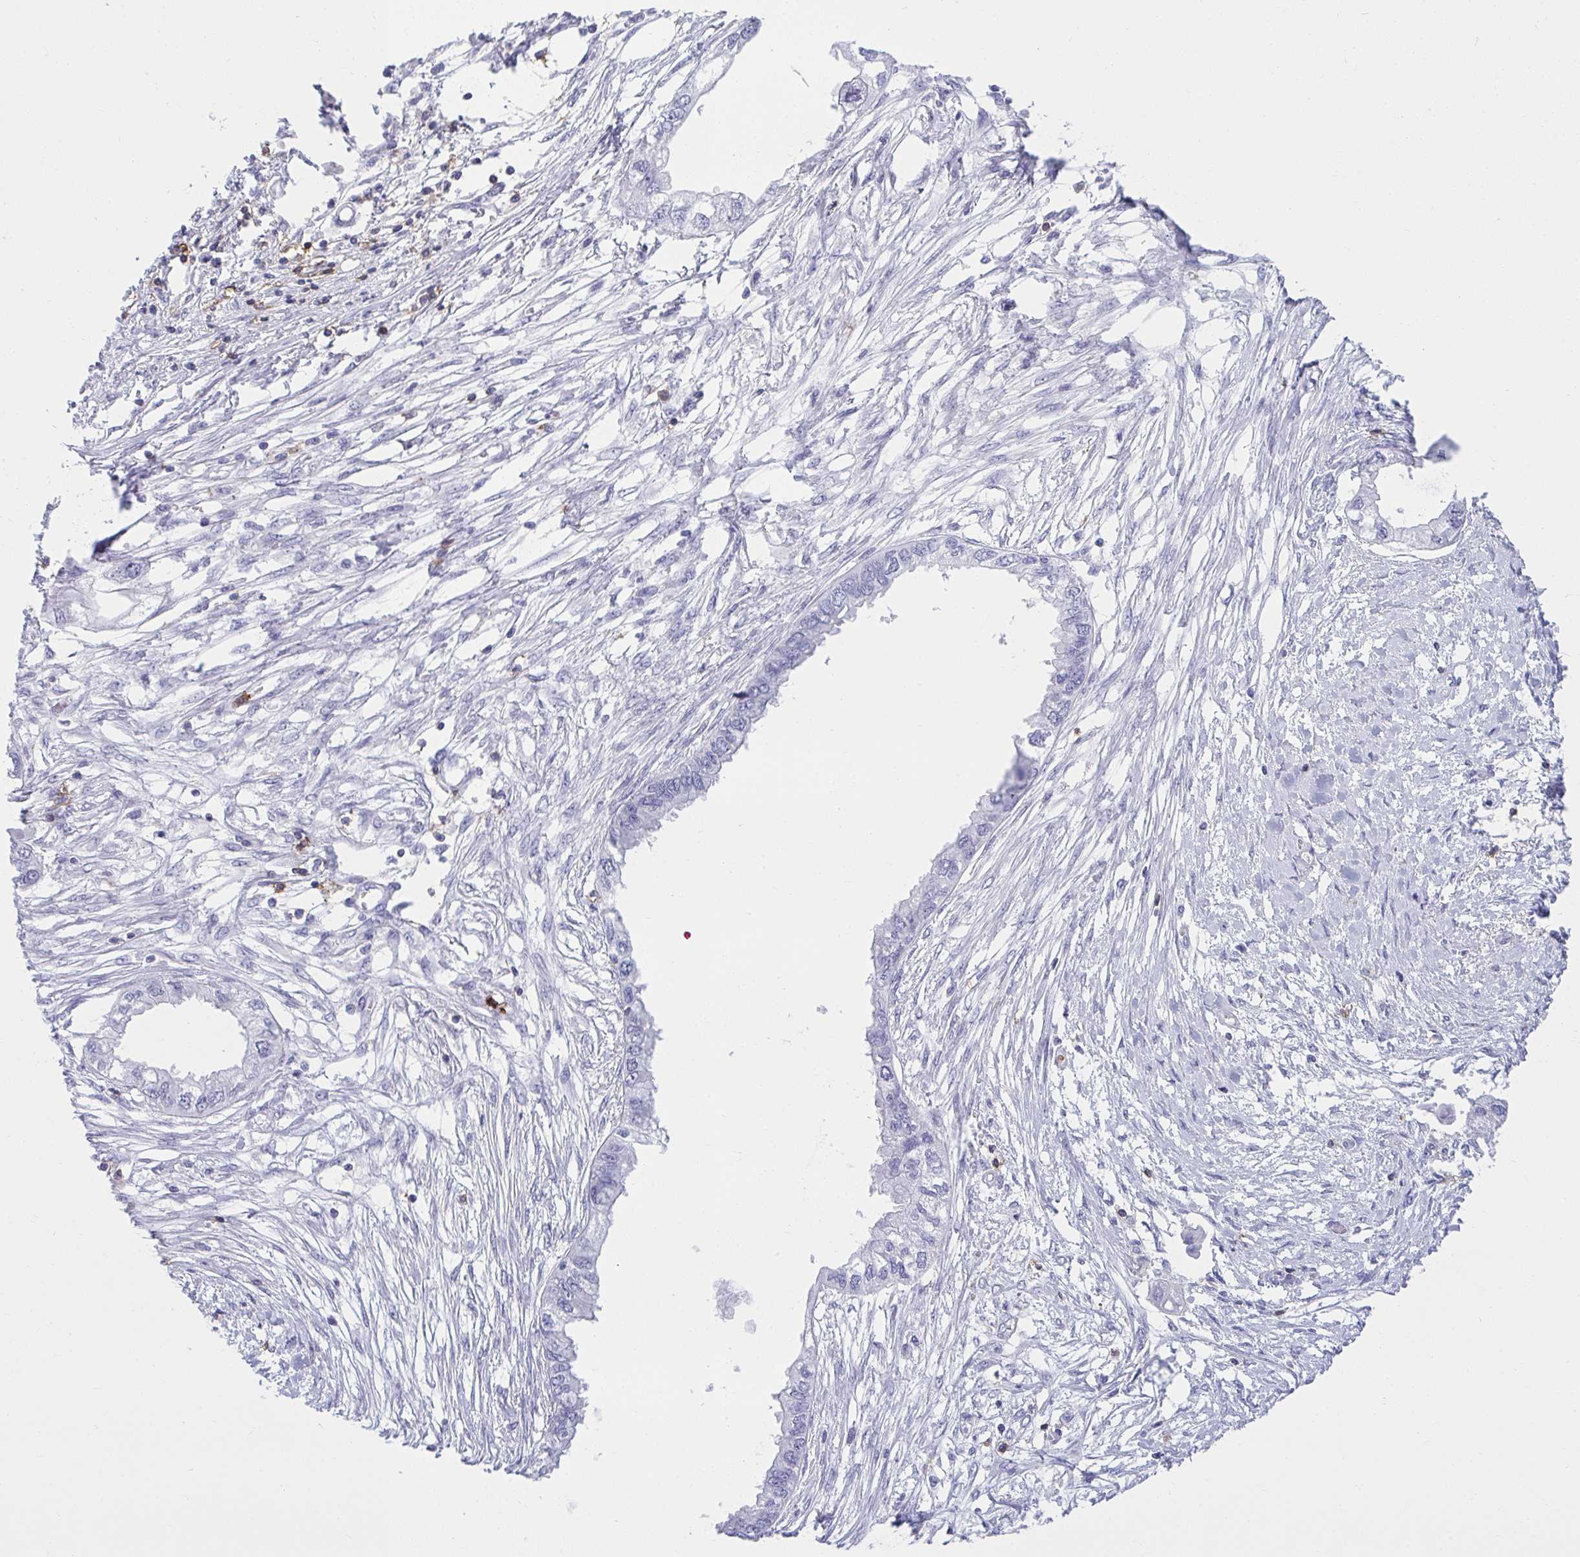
{"staining": {"intensity": "negative", "quantity": "none", "location": "none"}, "tissue": "endometrial cancer", "cell_type": "Tumor cells", "image_type": "cancer", "snomed": [{"axis": "morphology", "description": "Adenocarcinoma, NOS"}, {"axis": "morphology", "description": "Adenocarcinoma, metastatic, NOS"}, {"axis": "topography", "description": "Adipose tissue"}, {"axis": "topography", "description": "Endometrium"}], "caption": "Endometrial cancer (metastatic adenocarcinoma) stained for a protein using IHC displays no positivity tumor cells.", "gene": "SPN", "patient": {"sex": "female", "age": 67}}